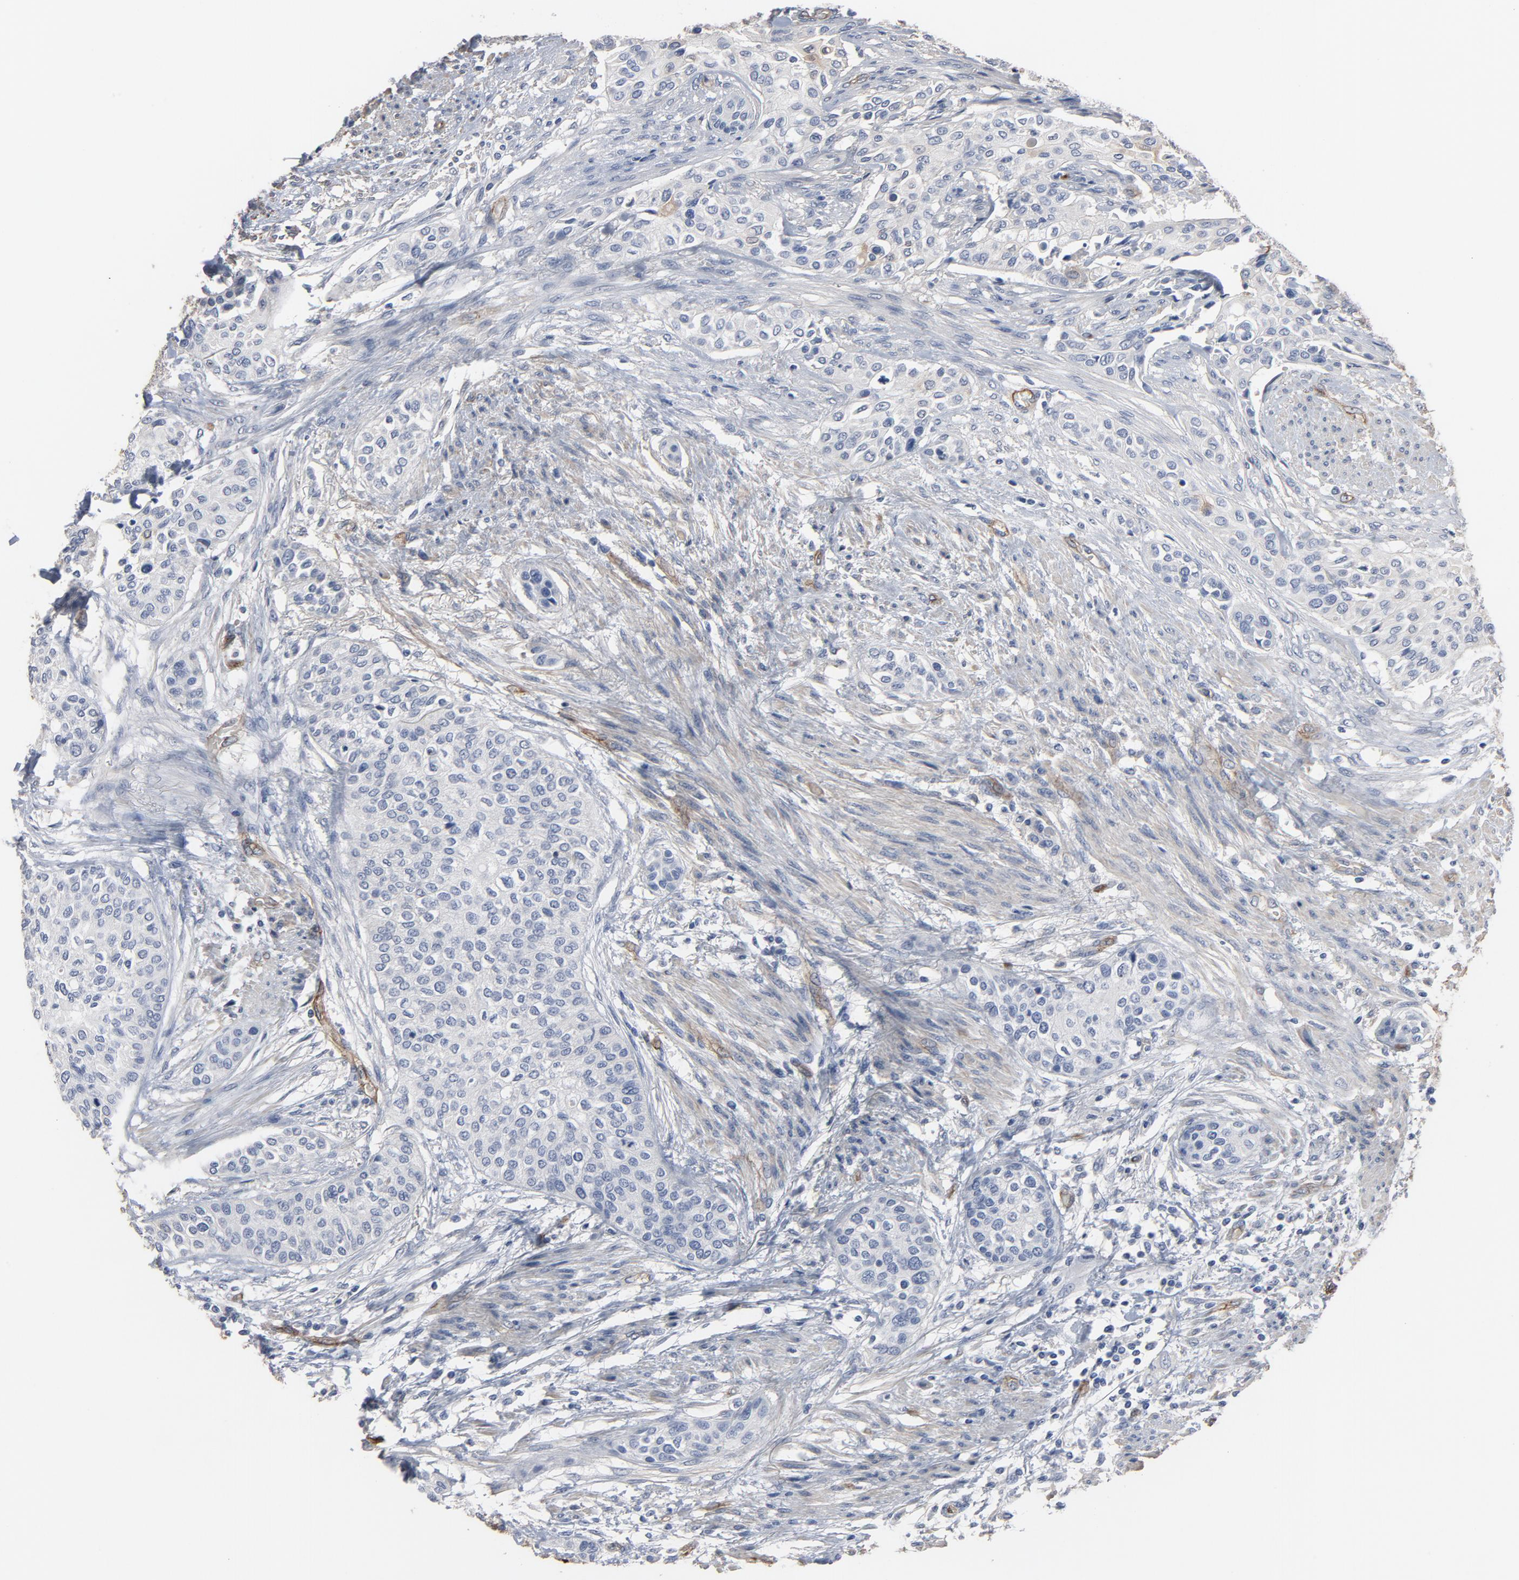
{"staining": {"intensity": "negative", "quantity": "none", "location": "none"}, "tissue": "urothelial cancer", "cell_type": "Tumor cells", "image_type": "cancer", "snomed": [{"axis": "morphology", "description": "Urothelial carcinoma, High grade"}, {"axis": "topography", "description": "Urinary bladder"}], "caption": "Tumor cells show no significant staining in high-grade urothelial carcinoma.", "gene": "KDR", "patient": {"sex": "male", "age": 74}}